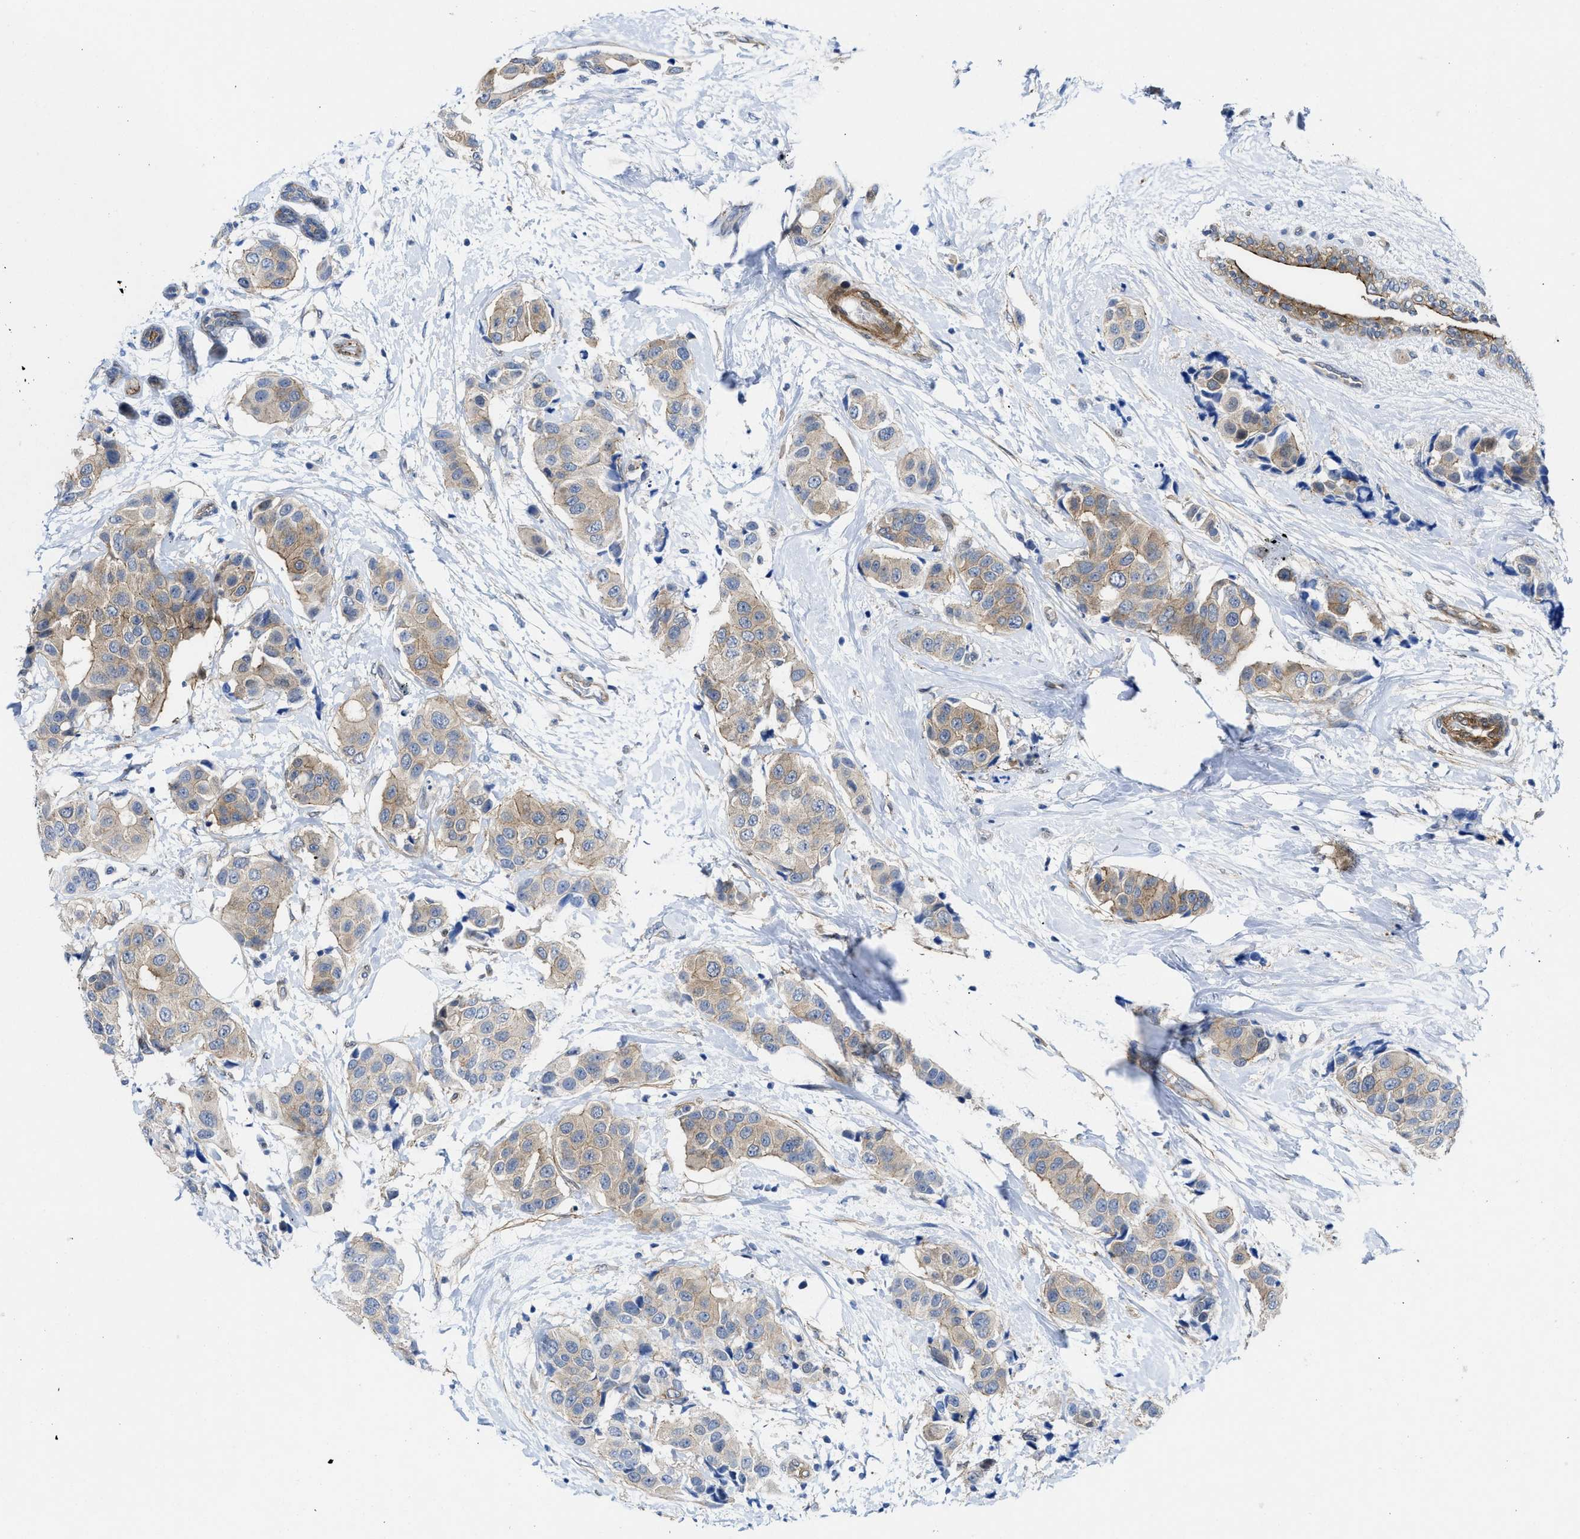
{"staining": {"intensity": "weak", "quantity": "25%-75%", "location": "cytoplasmic/membranous"}, "tissue": "breast cancer", "cell_type": "Tumor cells", "image_type": "cancer", "snomed": [{"axis": "morphology", "description": "Normal tissue, NOS"}, {"axis": "morphology", "description": "Duct carcinoma"}, {"axis": "topography", "description": "Breast"}], "caption": "Protein staining shows weak cytoplasmic/membranous staining in approximately 25%-75% of tumor cells in breast cancer. Nuclei are stained in blue.", "gene": "PDLIM5", "patient": {"sex": "female", "age": 39}}